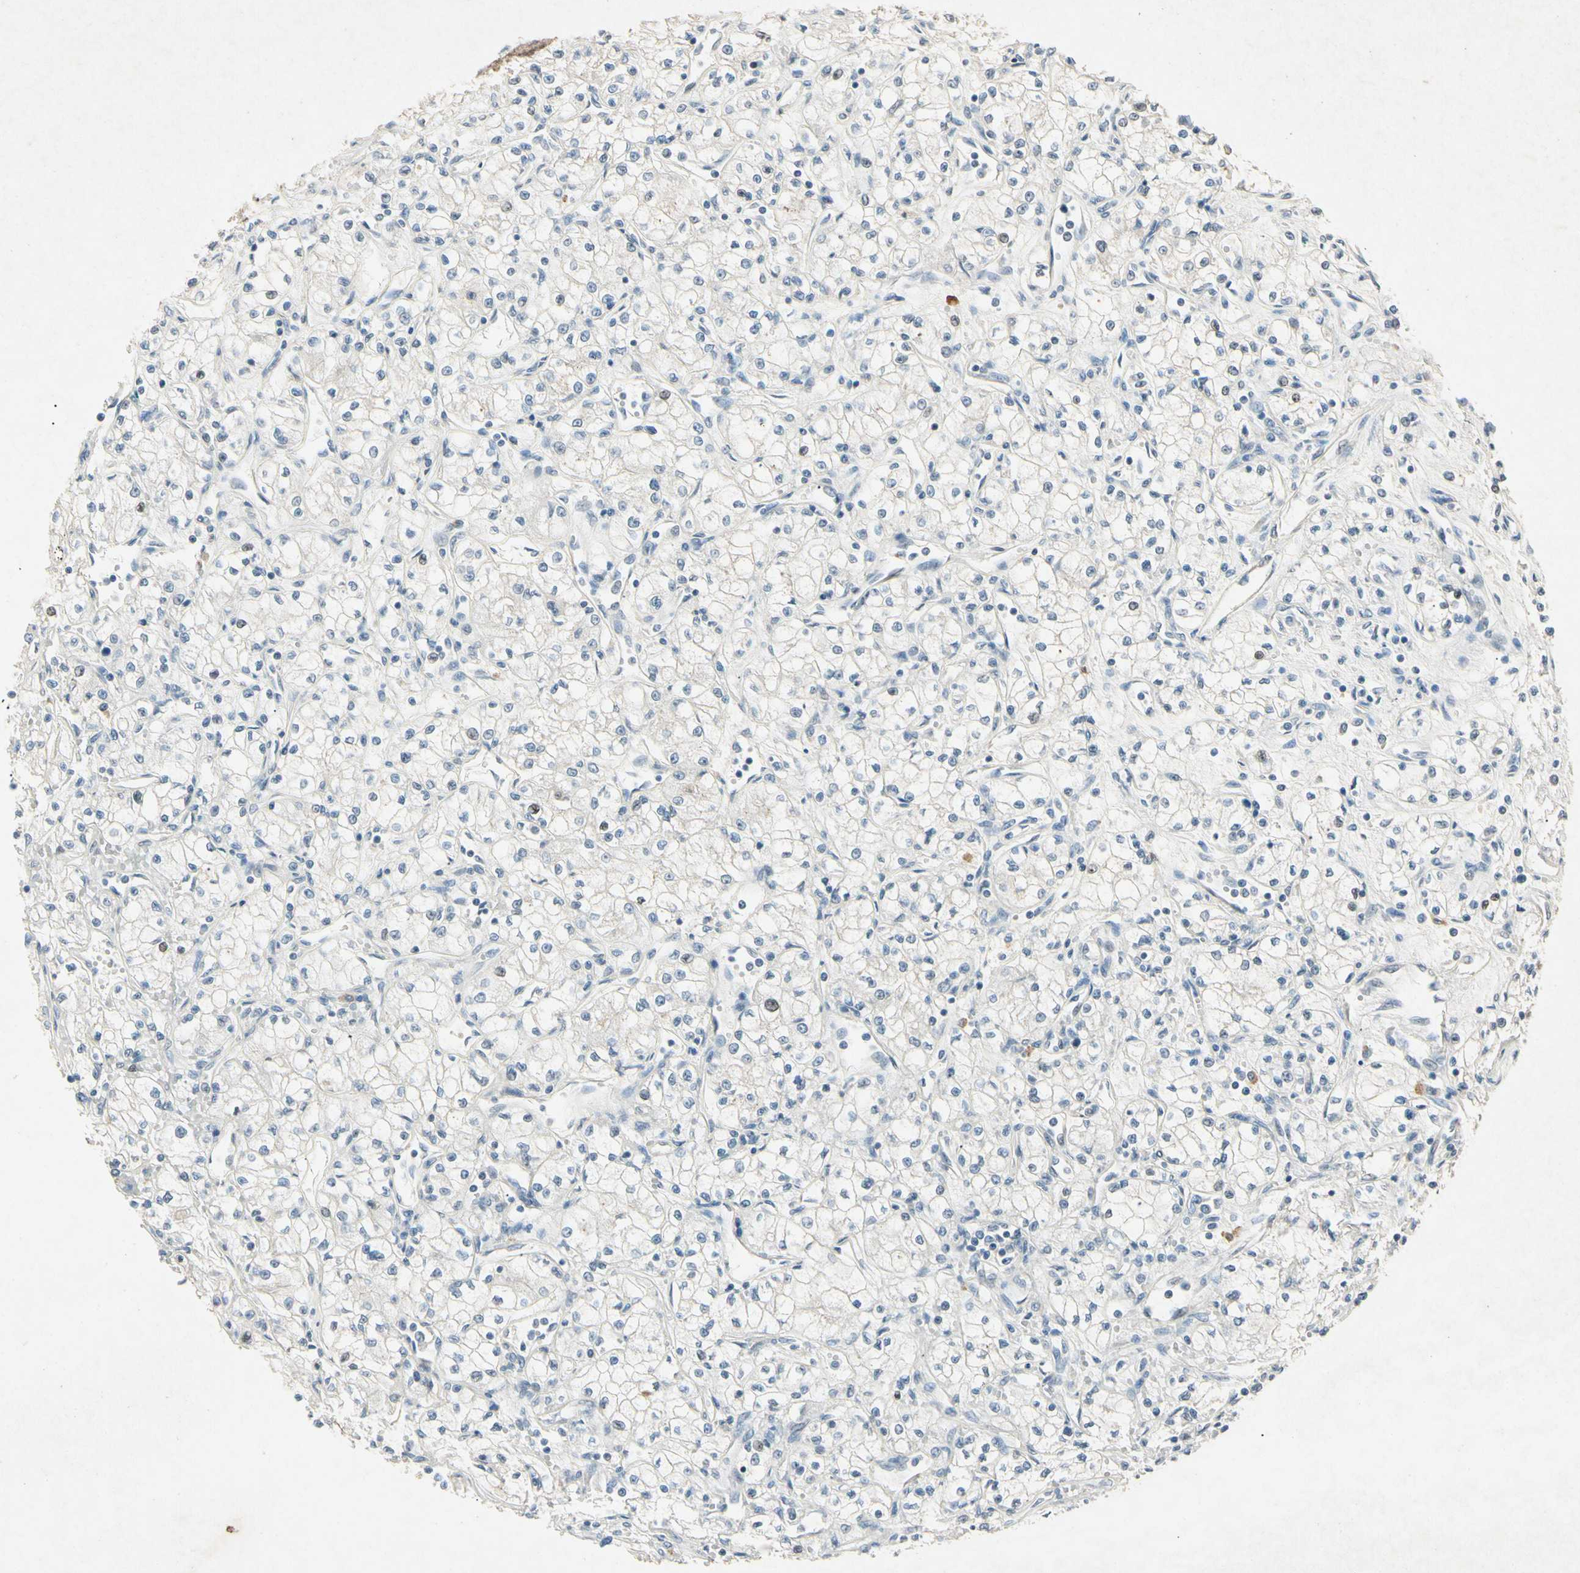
{"staining": {"intensity": "weak", "quantity": "<25%", "location": "nuclear"}, "tissue": "renal cancer", "cell_type": "Tumor cells", "image_type": "cancer", "snomed": [{"axis": "morphology", "description": "Normal tissue, NOS"}, {"axis": "morphology", "description": "Adenocarcinoma, NOS"}, {"axis": "topography", "description": "Kidney"}], "caption": "This is a micrograph of immunohistochemistry staining of renal adenocarcinoma, which shows no staining in tumor cells.", "gene": "HSPA1B", "patient": {"sex": "male", "age": 59}}